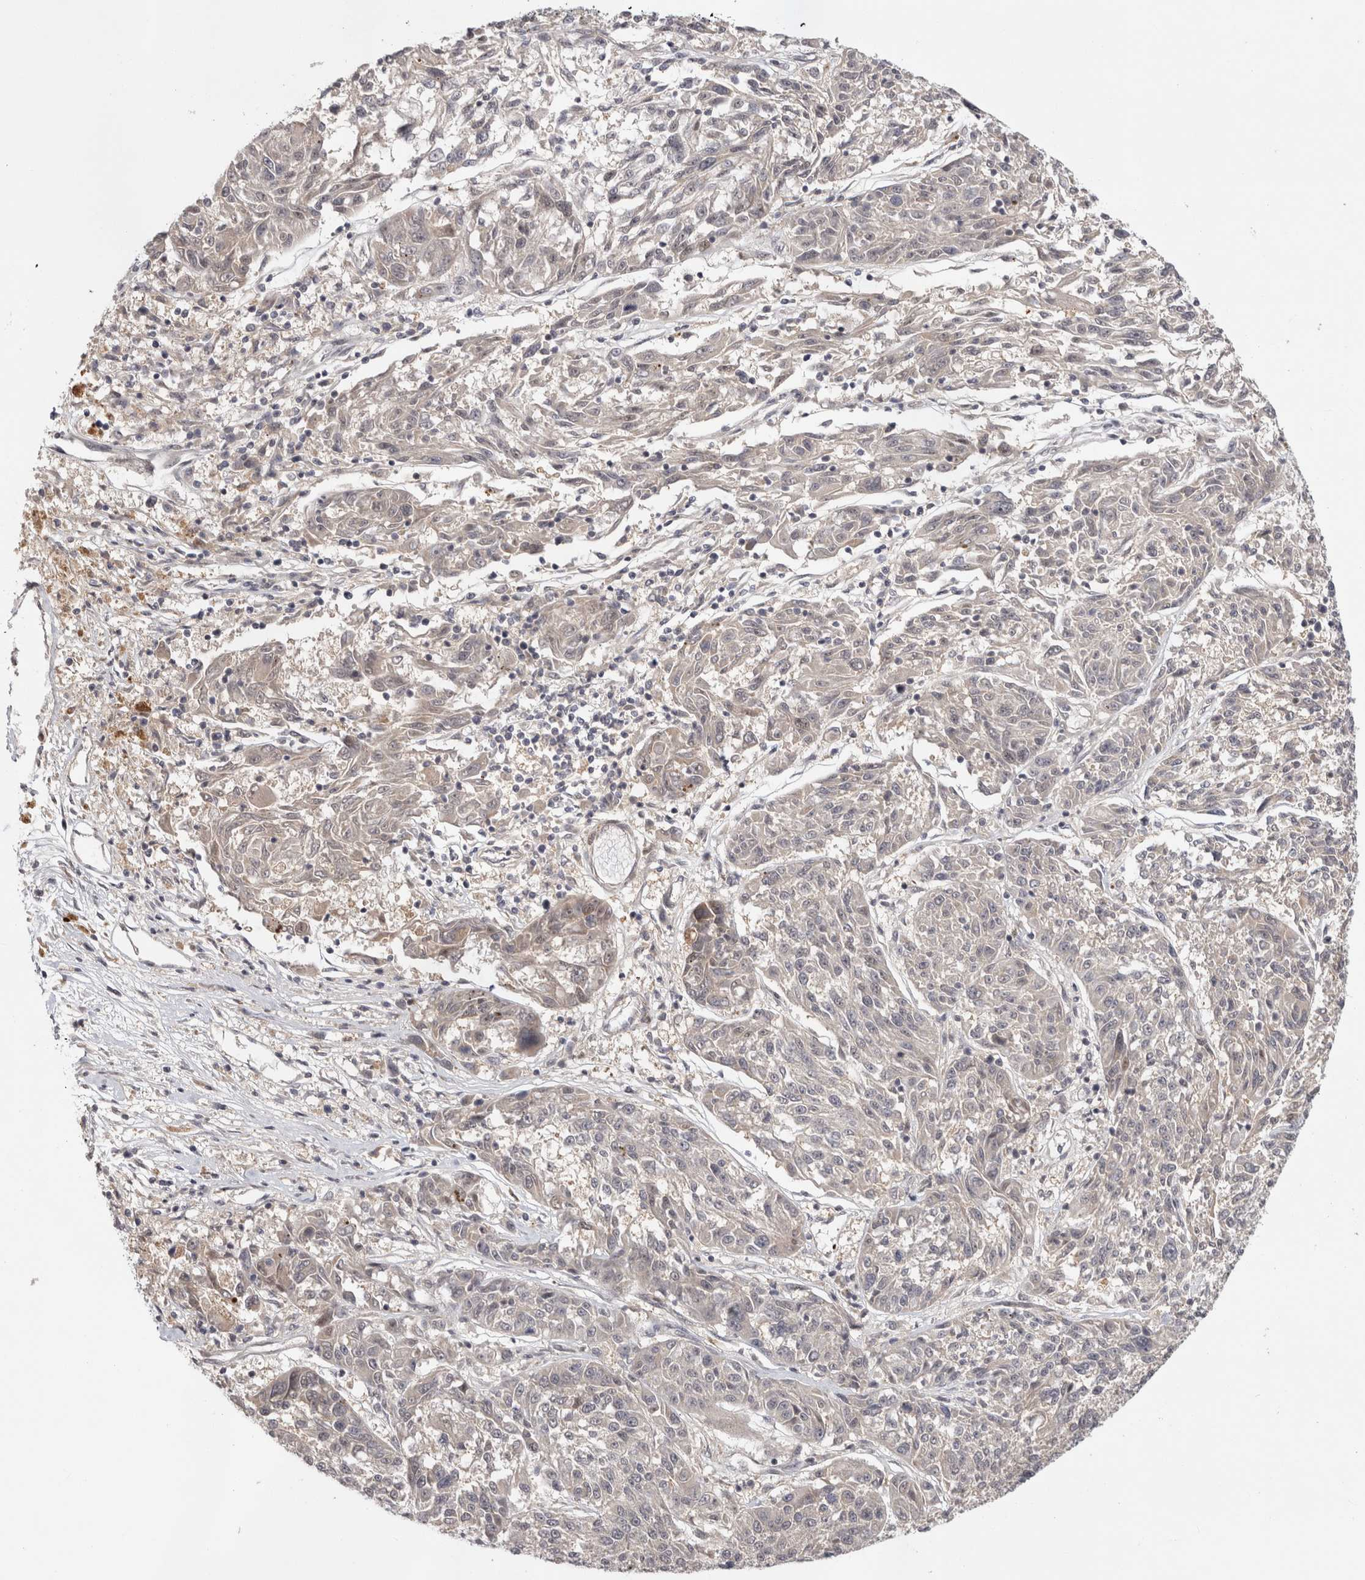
{"staining": {"intensity": "weak", "quantity": "<25%", "location": "cytoplasmic/membranous"}, "tissue": "melanoma", "cell_type": "Tumor cells", "image_type": "cancer", "snomed": [{"axis": "morphology", "description": "Malignant melanoma, NOS"}, {"axis": "topography", "description": "Skin"}], "caption": "DAB immunohistochemical staining of malignant melanoma shows no significant positivity in tumor cells.", "gene": "ZNF318", "patient": {"sex": "male", "age": 53}}